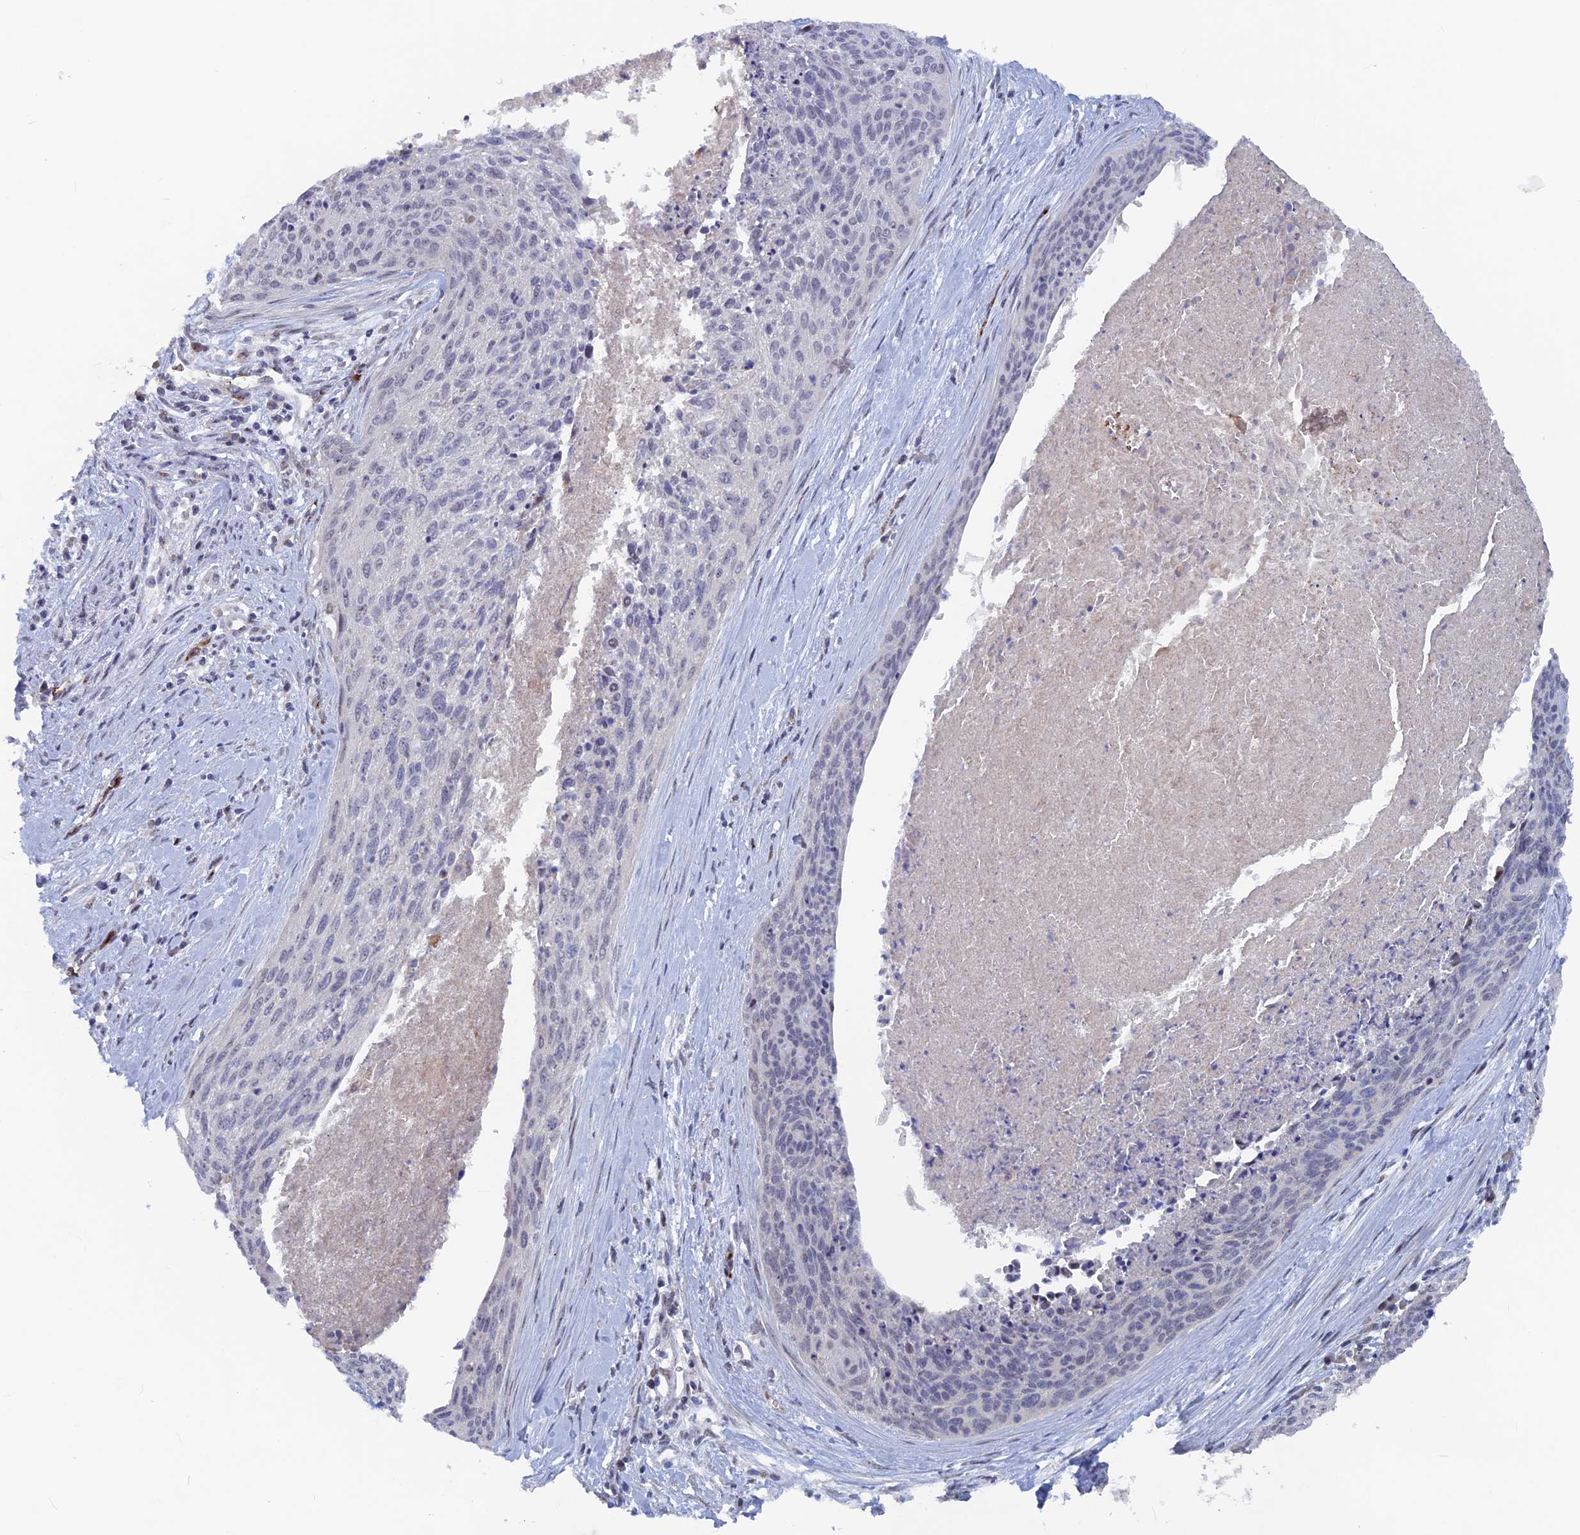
{"staining": {"intensity": "moderate", "quantity": "<25%", "location": "nuclear"}, "tissue": "cervical cancer", "cell_type": "Tumor cells", "image_type": "cancer", "snomed": [{"axis": "morphology", "description": "Squamous cell carcinoma, NOS"}, {"axis": "topography", "description": "Cervix"}], "caption": "A photomicrograph of squamous cell carcinoma (cervical) stained for a protein exhibits moderate nuclear brown staining in tumor cells.", "gene": "SH3D21", "patient": {"sex": "female", "age": 55}}